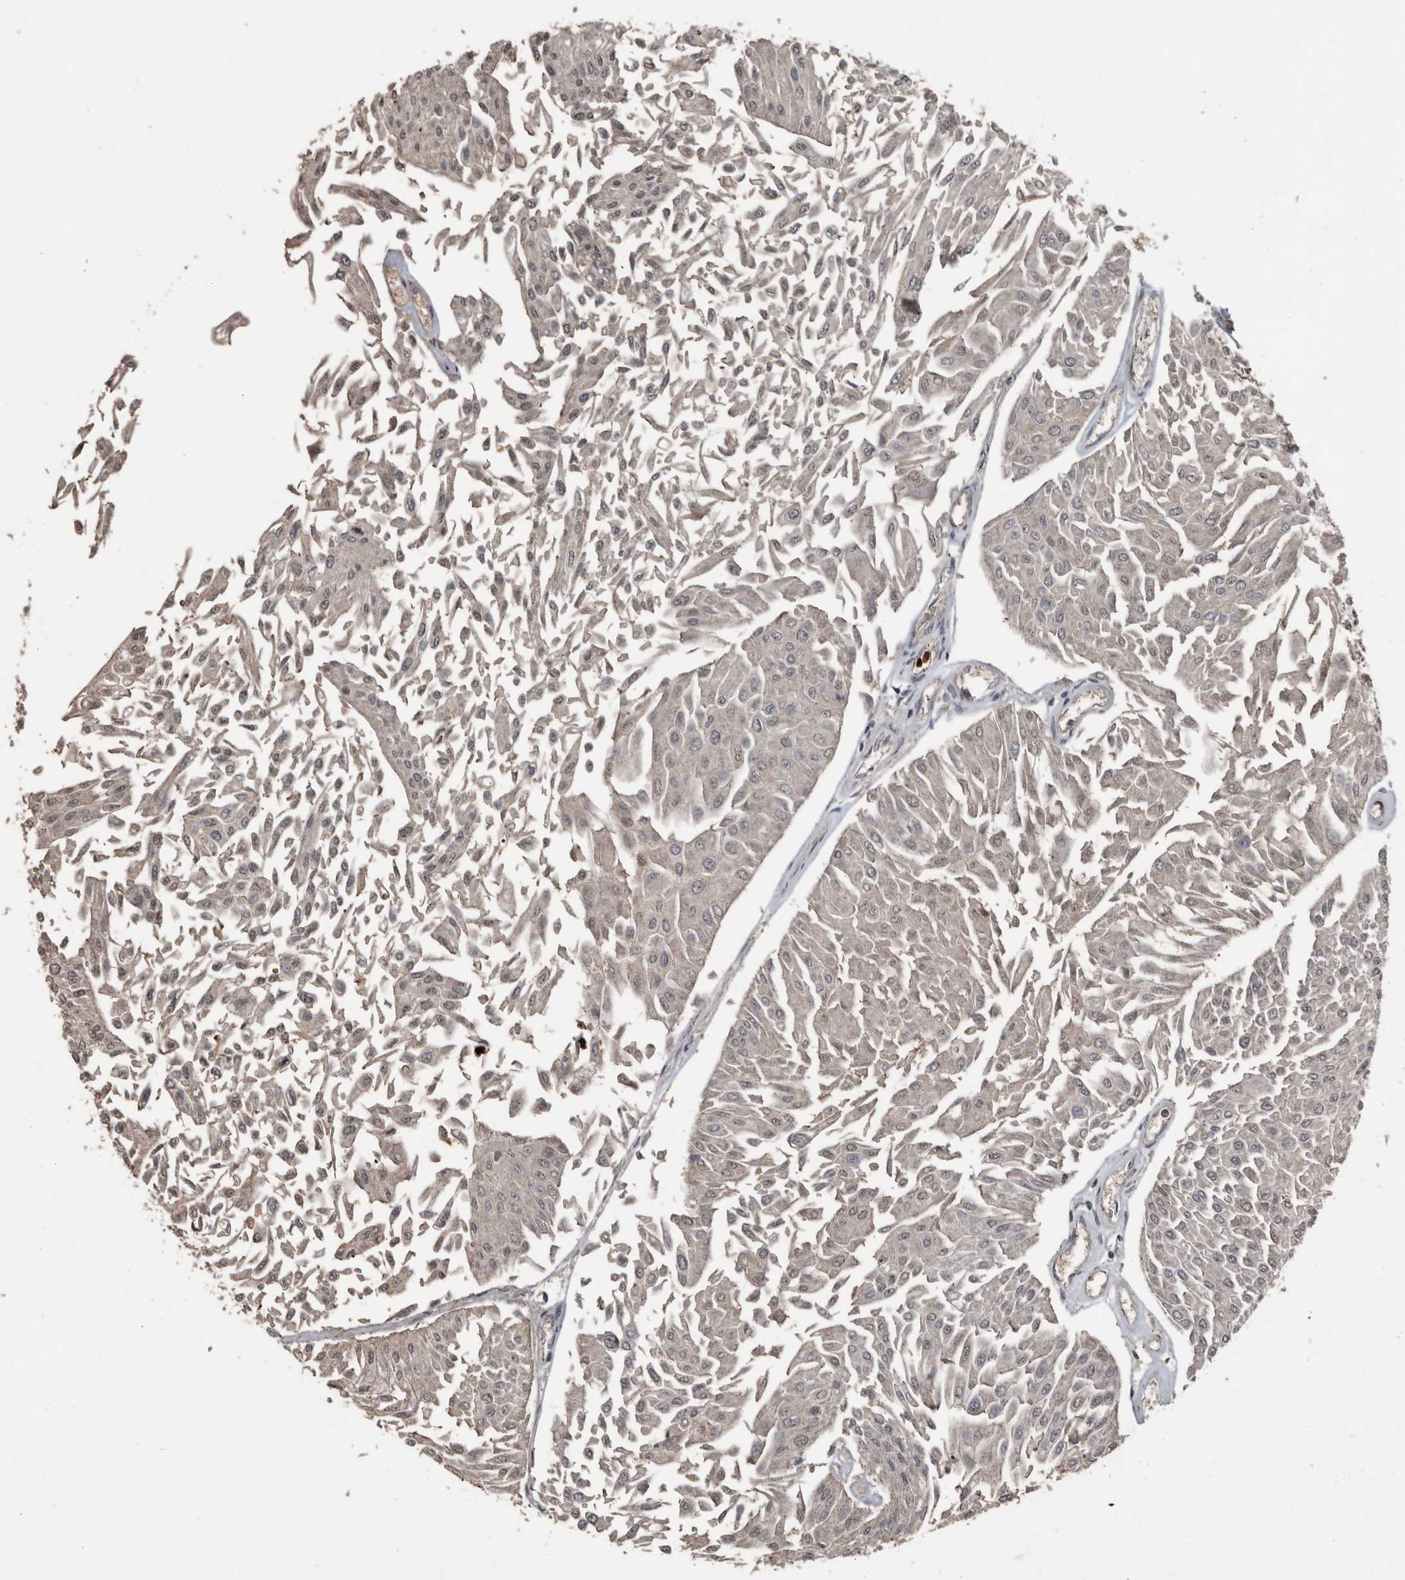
{"staining": {"intensity": "negative", "quantity": "none", "location": "none"}, "tissue": "urothelial cancer", "cell_type": "Tumor cells", "image_type": "cancer", "snomed": [{"axis": "morphology", "description": "Urothelial carcinoma, Low grade"}, {"axis": "topography", "description": "Urinary bladder"}], "caption": "Low-grade urothelial carcinoma was stained to show a protein in brown. There is no significant expression in tumor cells. The staining was performed using DAB to visualize the protein expression in brown, while the nuclei were stained in blue with hematoxylin (Magnification: 20x).", "gene": "FSBP", "patient": {"sex": "male", "age": 67}}